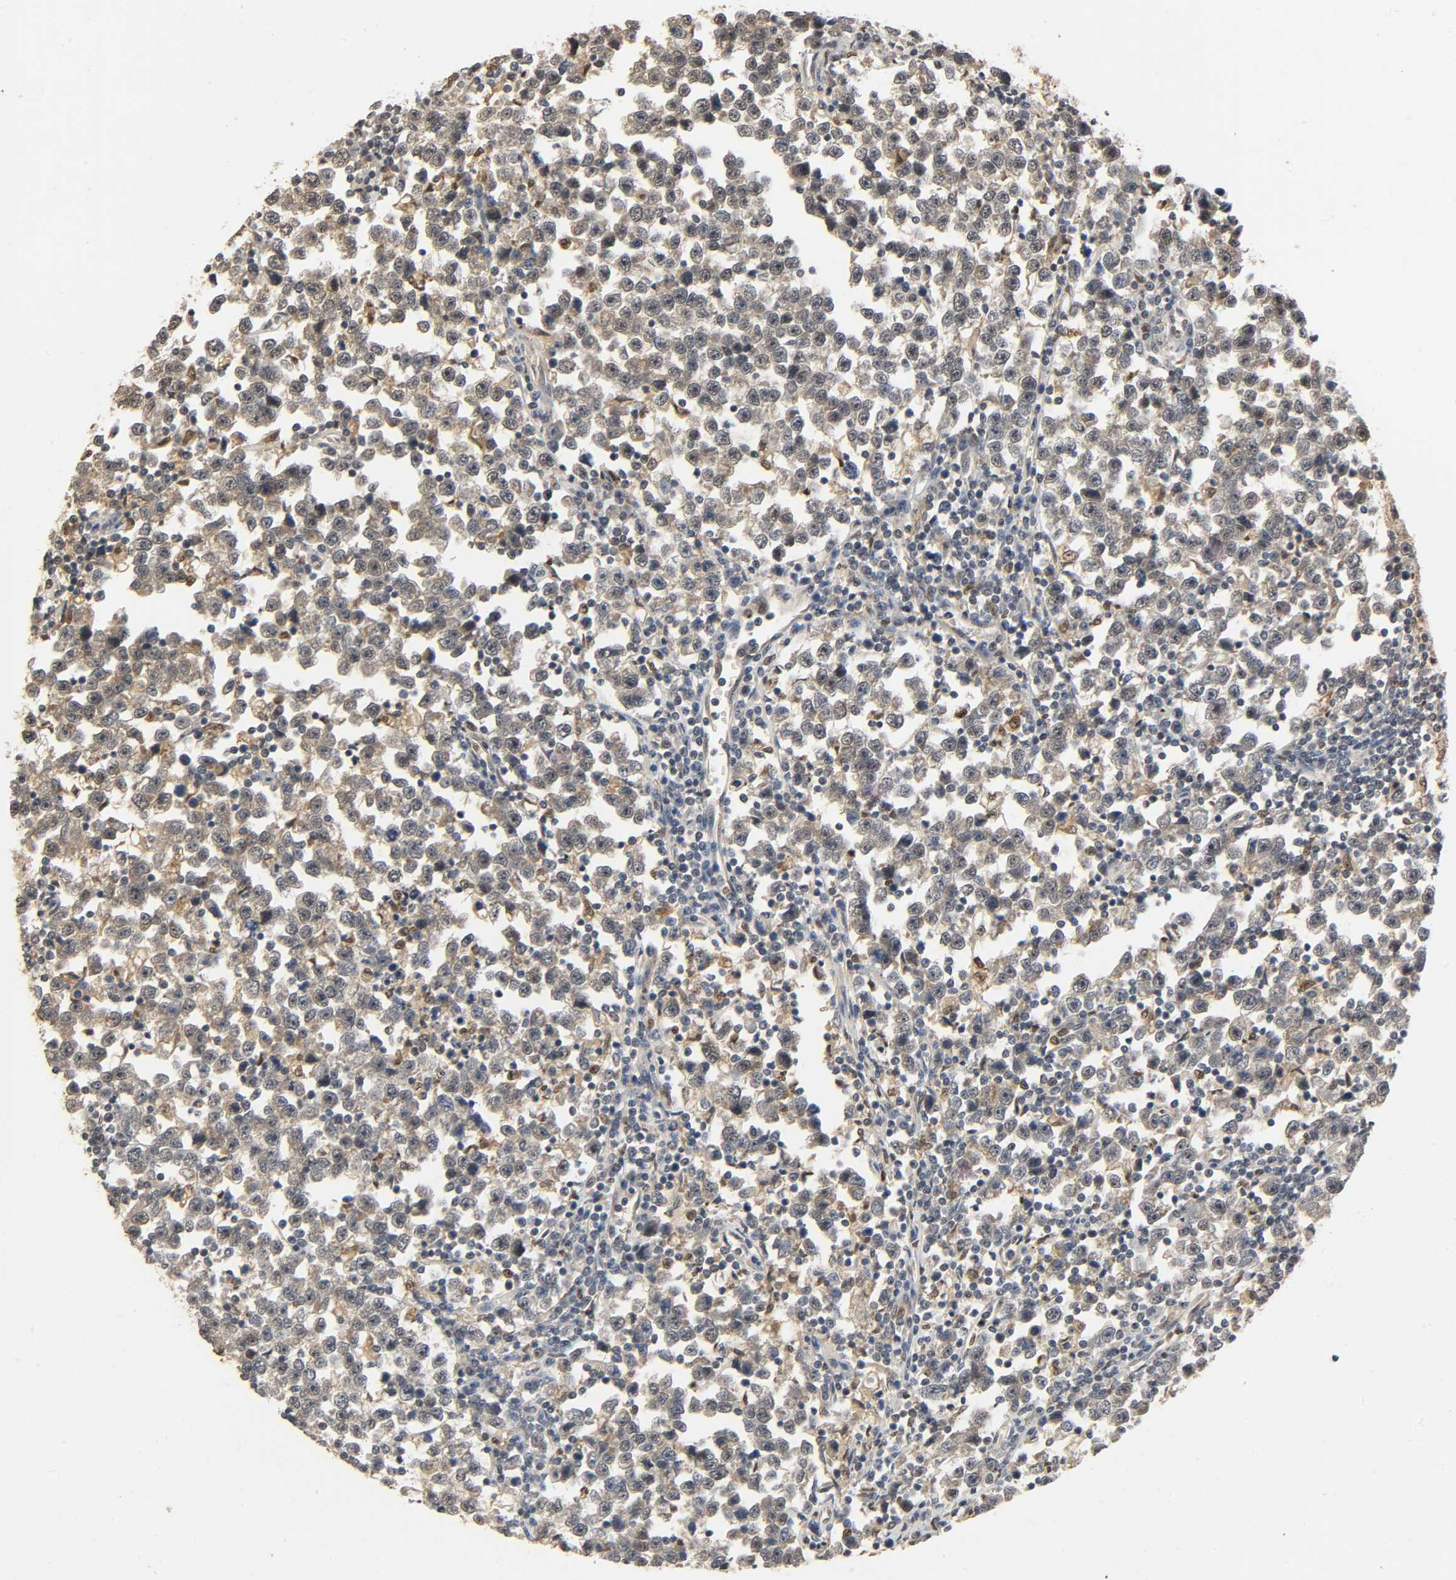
{"staining": {"intensity": "moderate", "quantity": "25%-75%", "location": "cytoplasmic/membranous"}, "tissue": "testis cancer", "cell_type": "Tumor cells", "image_type": "cancer", "snomed": [{"axis": "morphology", "description": "Seminoma, NOS"}, {"axis": "topography", "description": "Testis"}], "caption": "Seminoma (testis) stained with IHC demonstrates moderate cytoplasmic/membranous positivity in approximately 25%-75% of tumor cells. (DAB IHC with brightfield microscopy, high magnification).", "gene": "ZFPM2", "patient": {"sex": "male", "age": 43}}